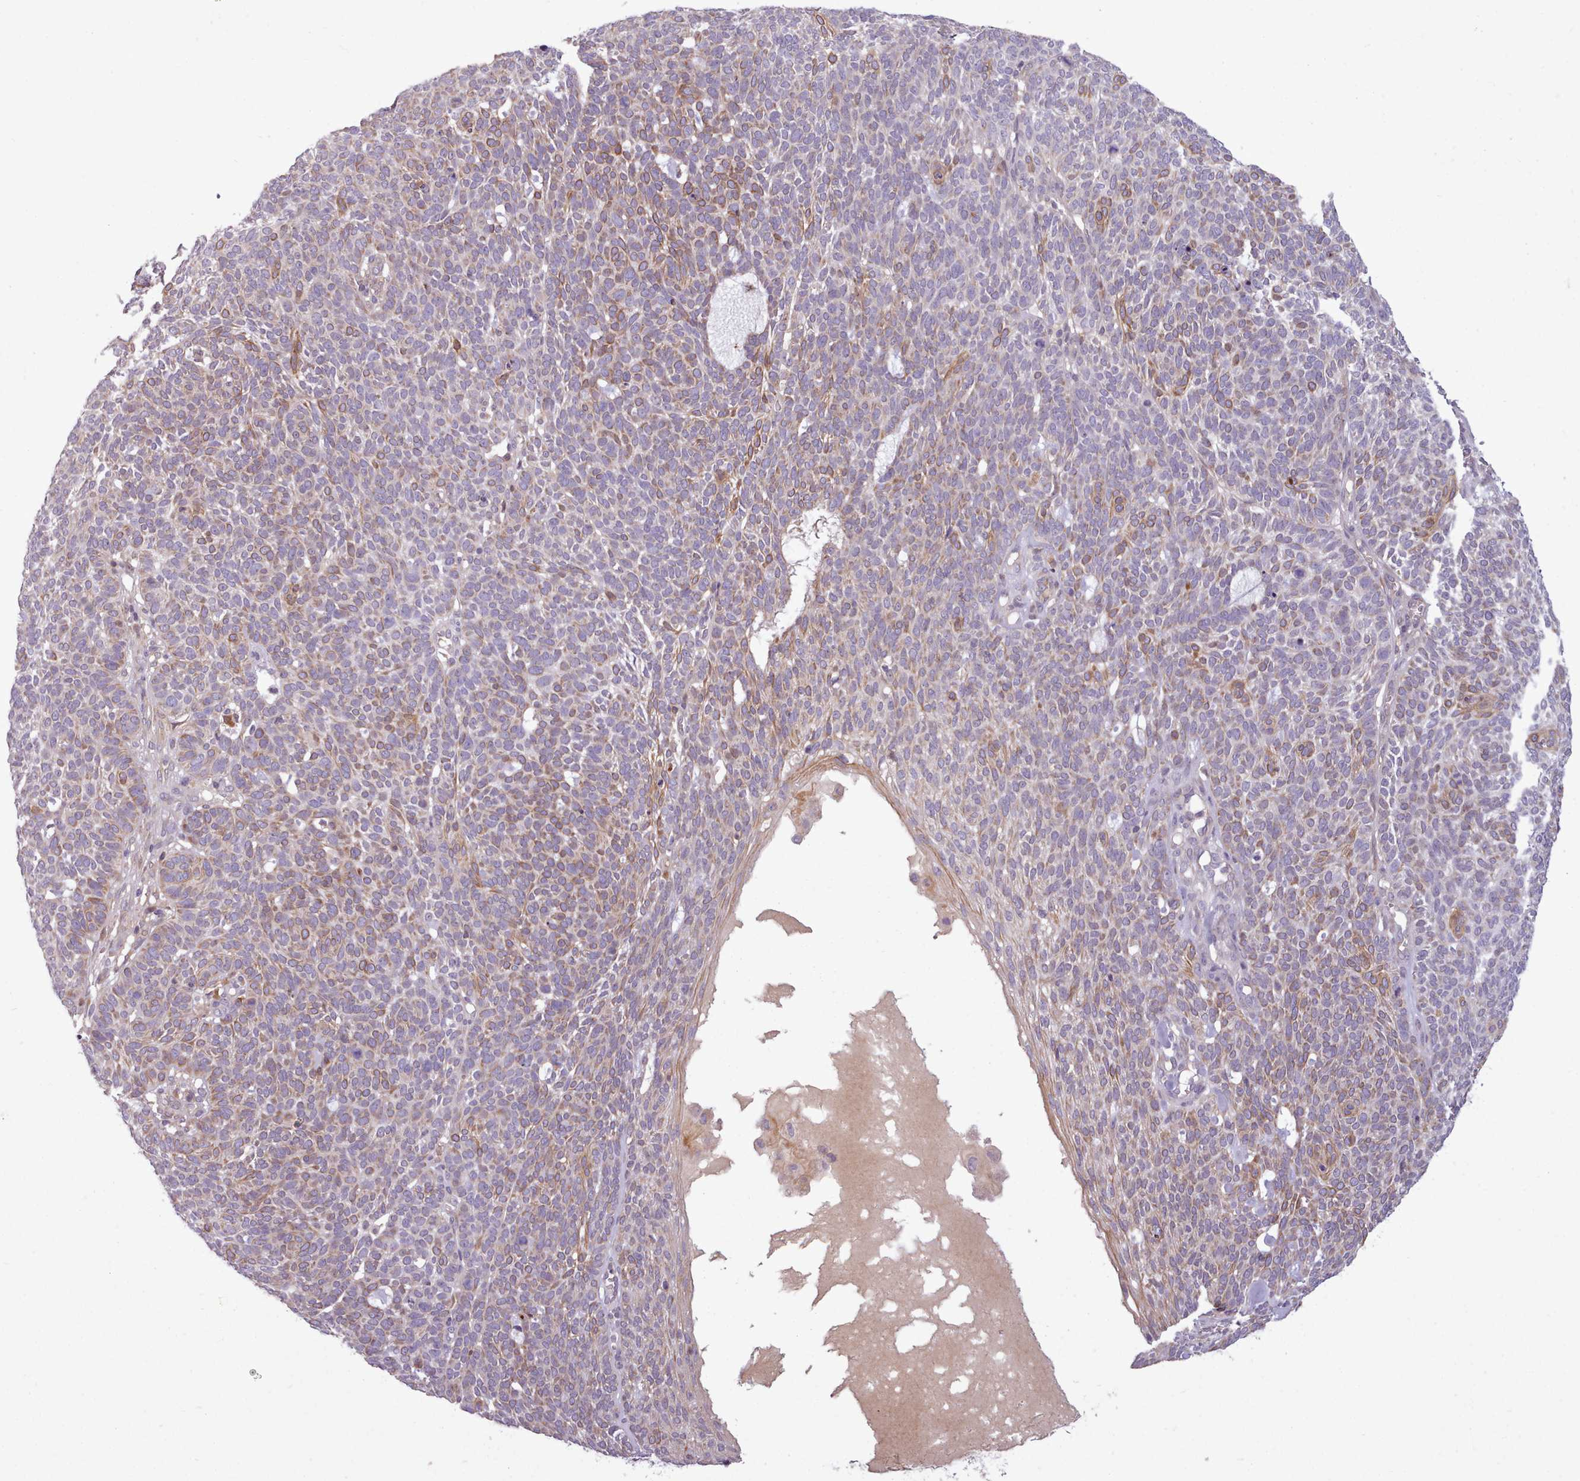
{"staining": {"intensity": "moderate", "quantity": "<25%", "location": "cytoplasmic/membranous"}, "tissue": "skin cancer", "cell_type": "Tumor cells", "image_type": "cancer", "snomed": [{"axis": "morphology", "description": "Squamous cell carcinoma, NOS"}, {"axis": "topography", "description": "Skin"}], "caption": "A low amount of moderate cytoplasmic/membranous positivity is identified in about <25% of tumor cells in skin cancer (squamous cell carcinoma) tissue.", "gene": "NMRK1", "patient": {"sex": "female", "age": 90}}